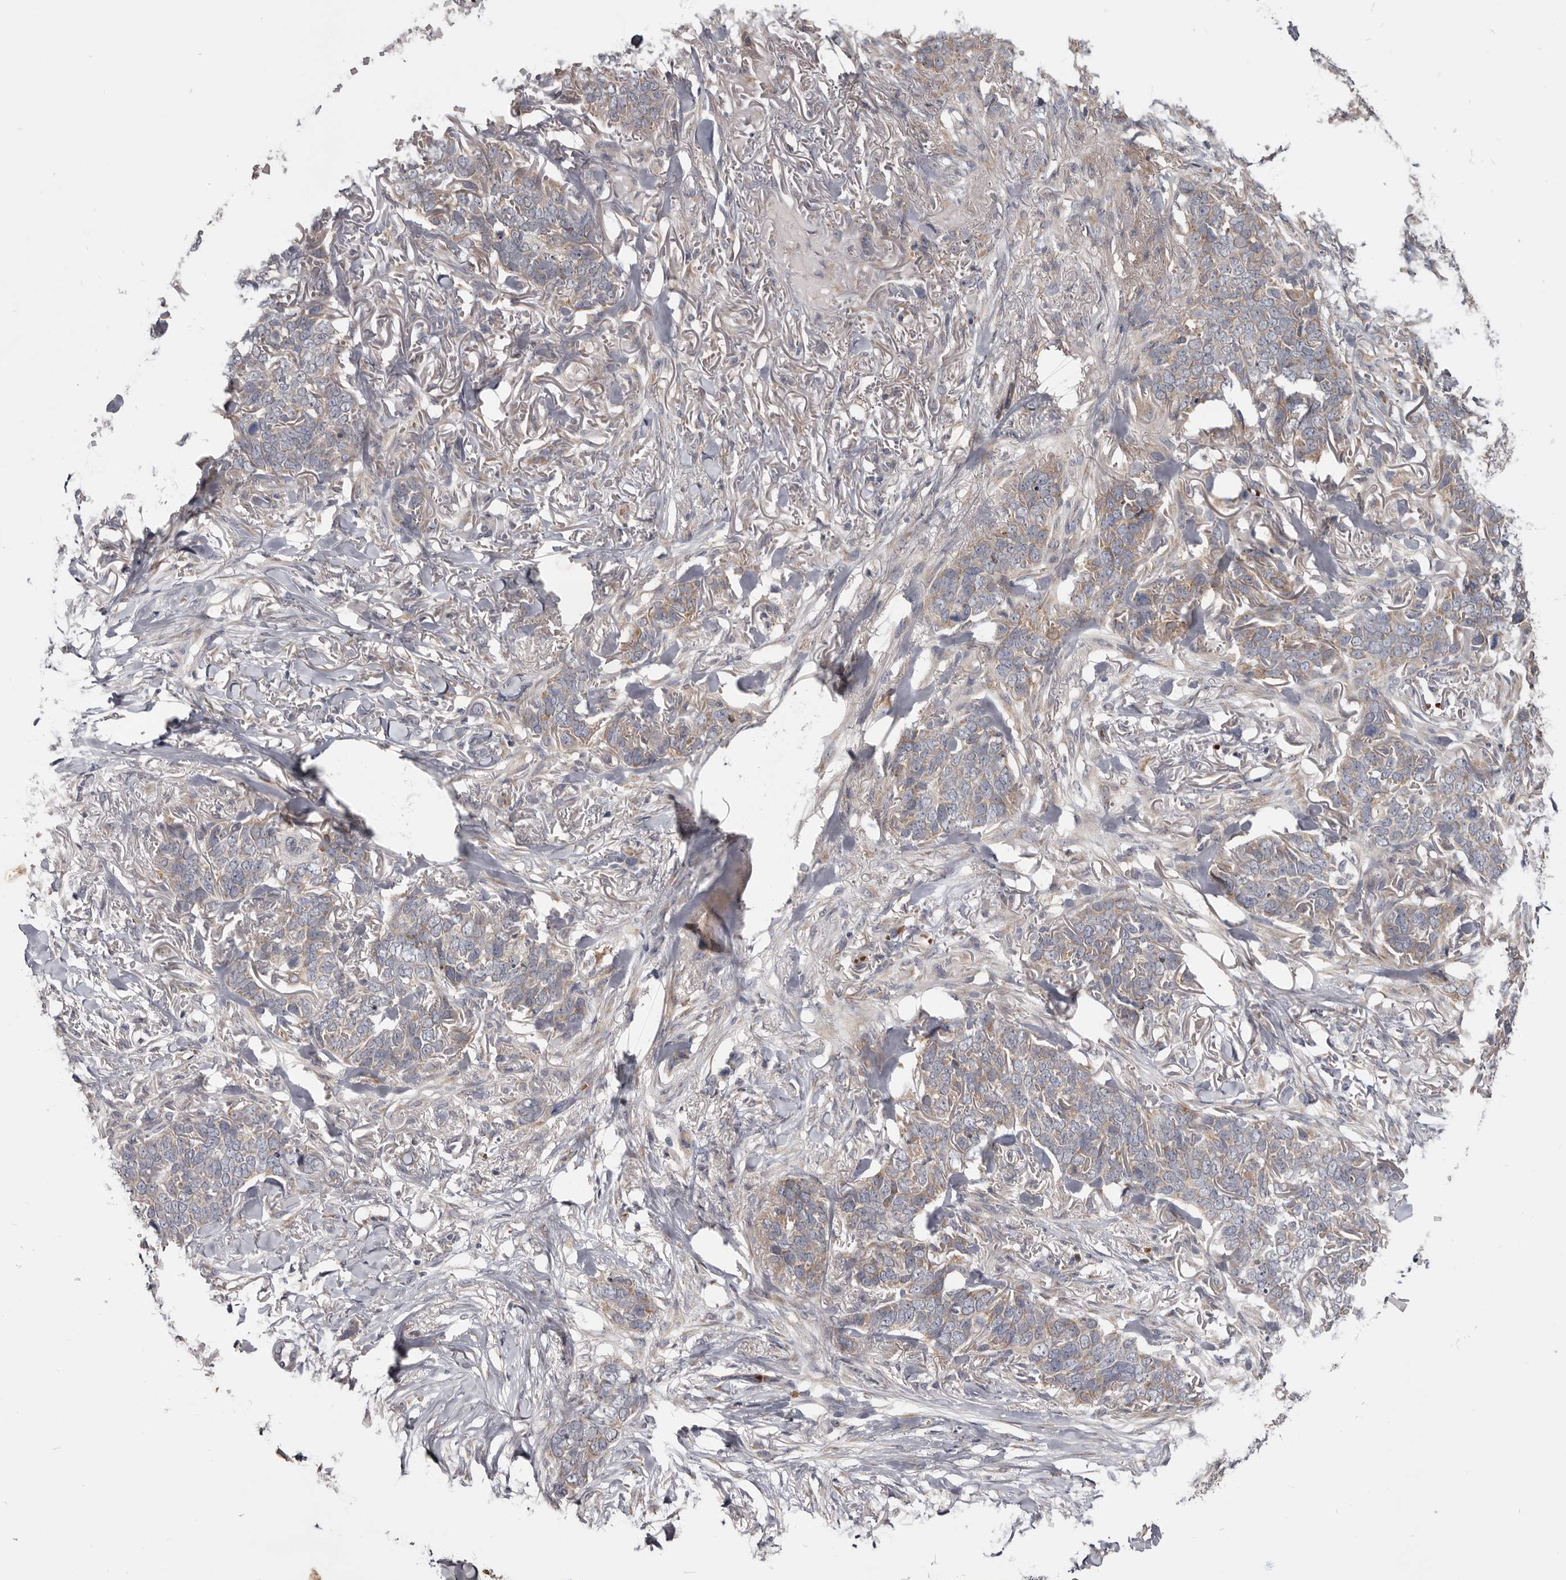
{"staining": {"intensity": "weak", "quantity": "25%-75%", "location": "cytoplasmic/membranous"}, "tissue": "skin cancer", "cell_type": "Tumor cells", "image_type": "cancer", "snomed": [{"axis": "morphology", "description": "Normal tissue, NOS"}, {"axis": "morphology", "description": "Basal cell carcinoma"}, {"axis": "topography", "description": "Skin"}], "caption": "Skin basal cell carcinoma tissue exhibits weak cytoplasmic/membranous staining in about 25%-75% of tumor cells, visualized by immunohistochemistry. (IHC, brightfield microscopy, high magnification).", "gene": "NENF", "patient": {"sex": "male", "age": 77}}